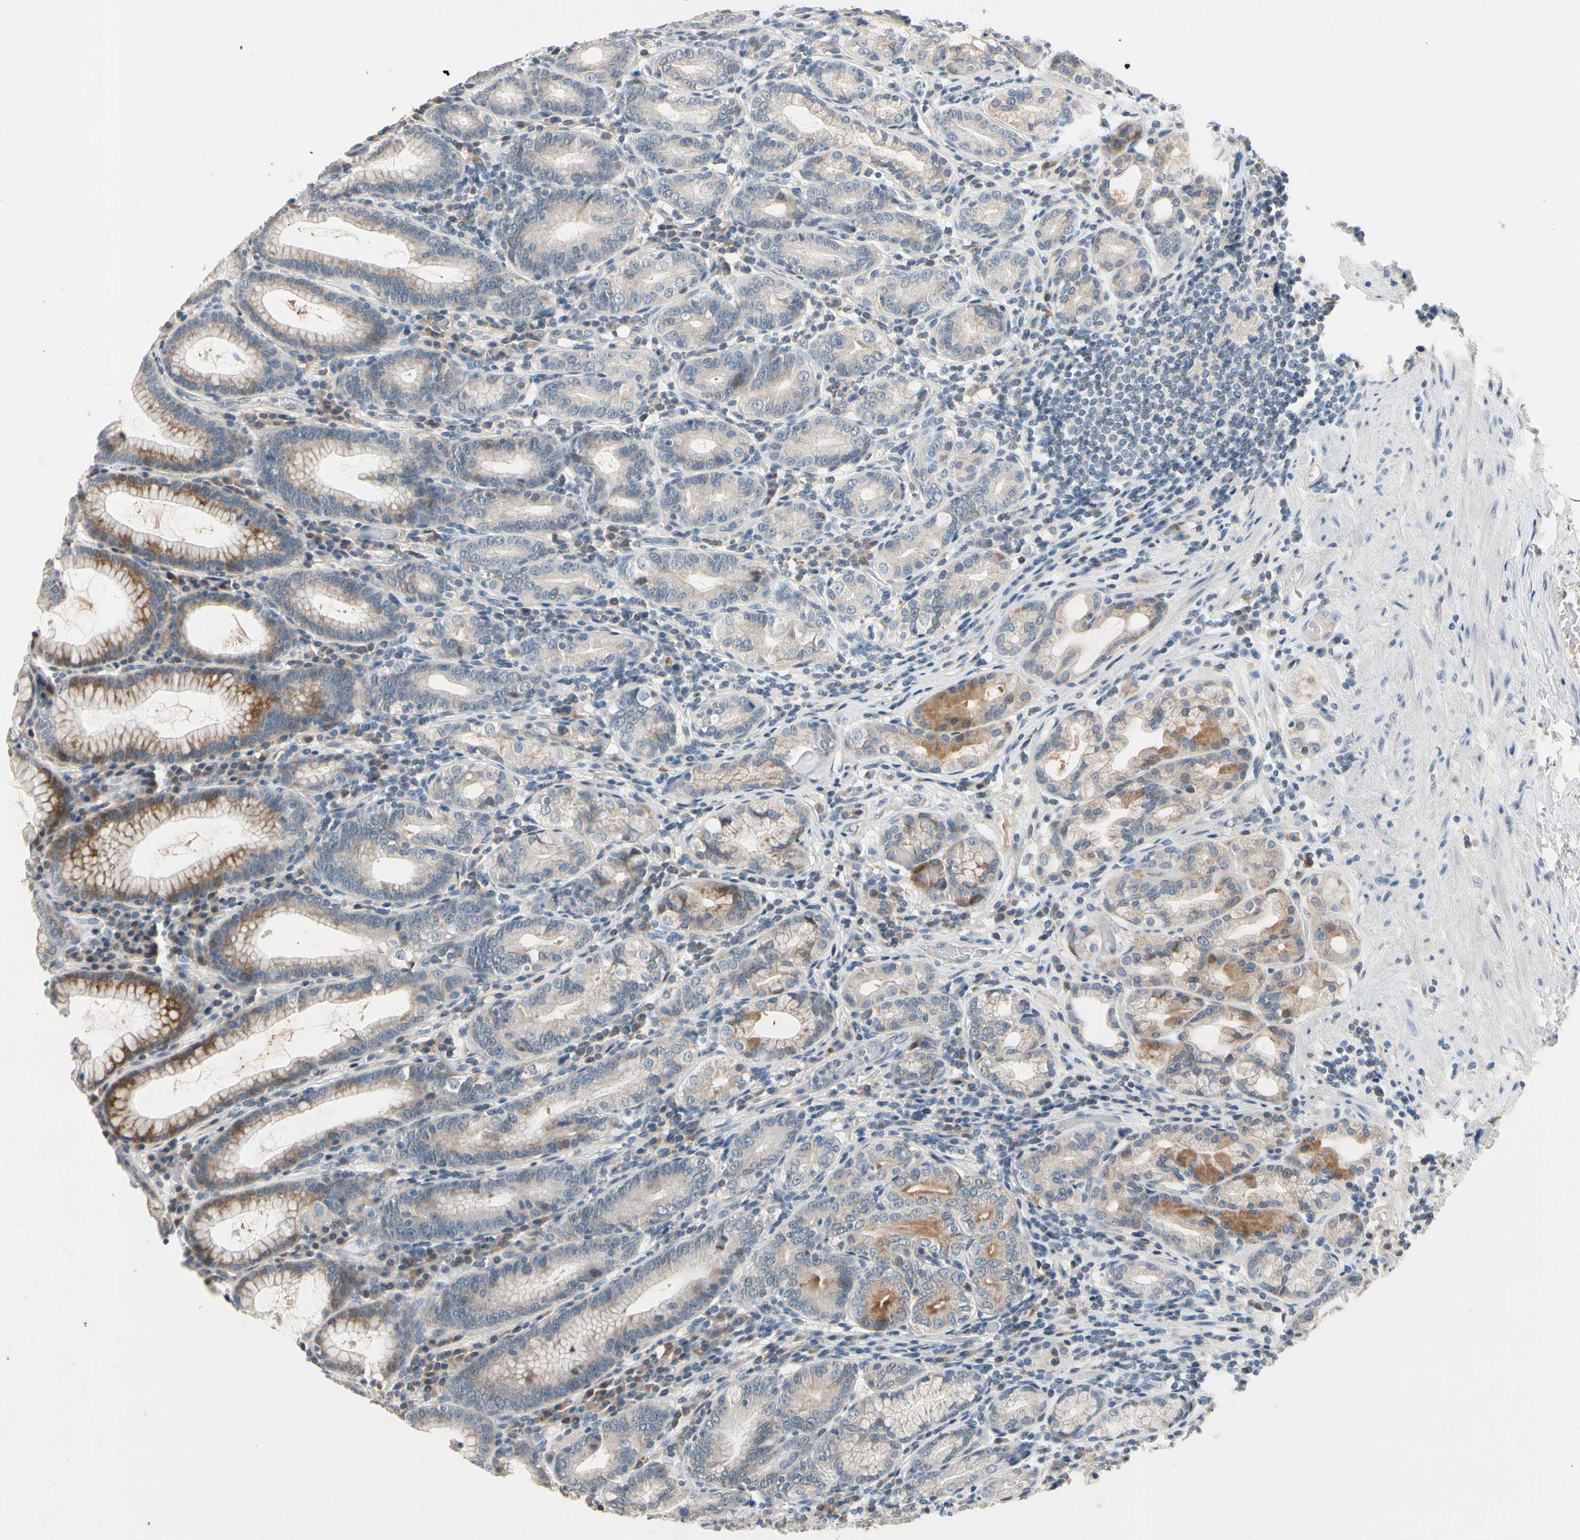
{"staining": {"intensity": "weak", "quantity": ">75%", "location": "cytoplasmic/membranous"}, "tissue": "stomach", "cell_type": "Glandular cells", "image_type": "normal", "snomed": [{"axis": "morphology", "description": "Normal tissue, NOS"}, {"axis": "topography", "description": "Stomach, lower"}], "caption": "Immunohistochemical staining of benign stomach shows >75% levels of weak cytoplasmic/membranous protein positivity in about >75% of glandular cells.", "gene": "PIP5K1B", "patient": {"sex": "female", "age": 76}}